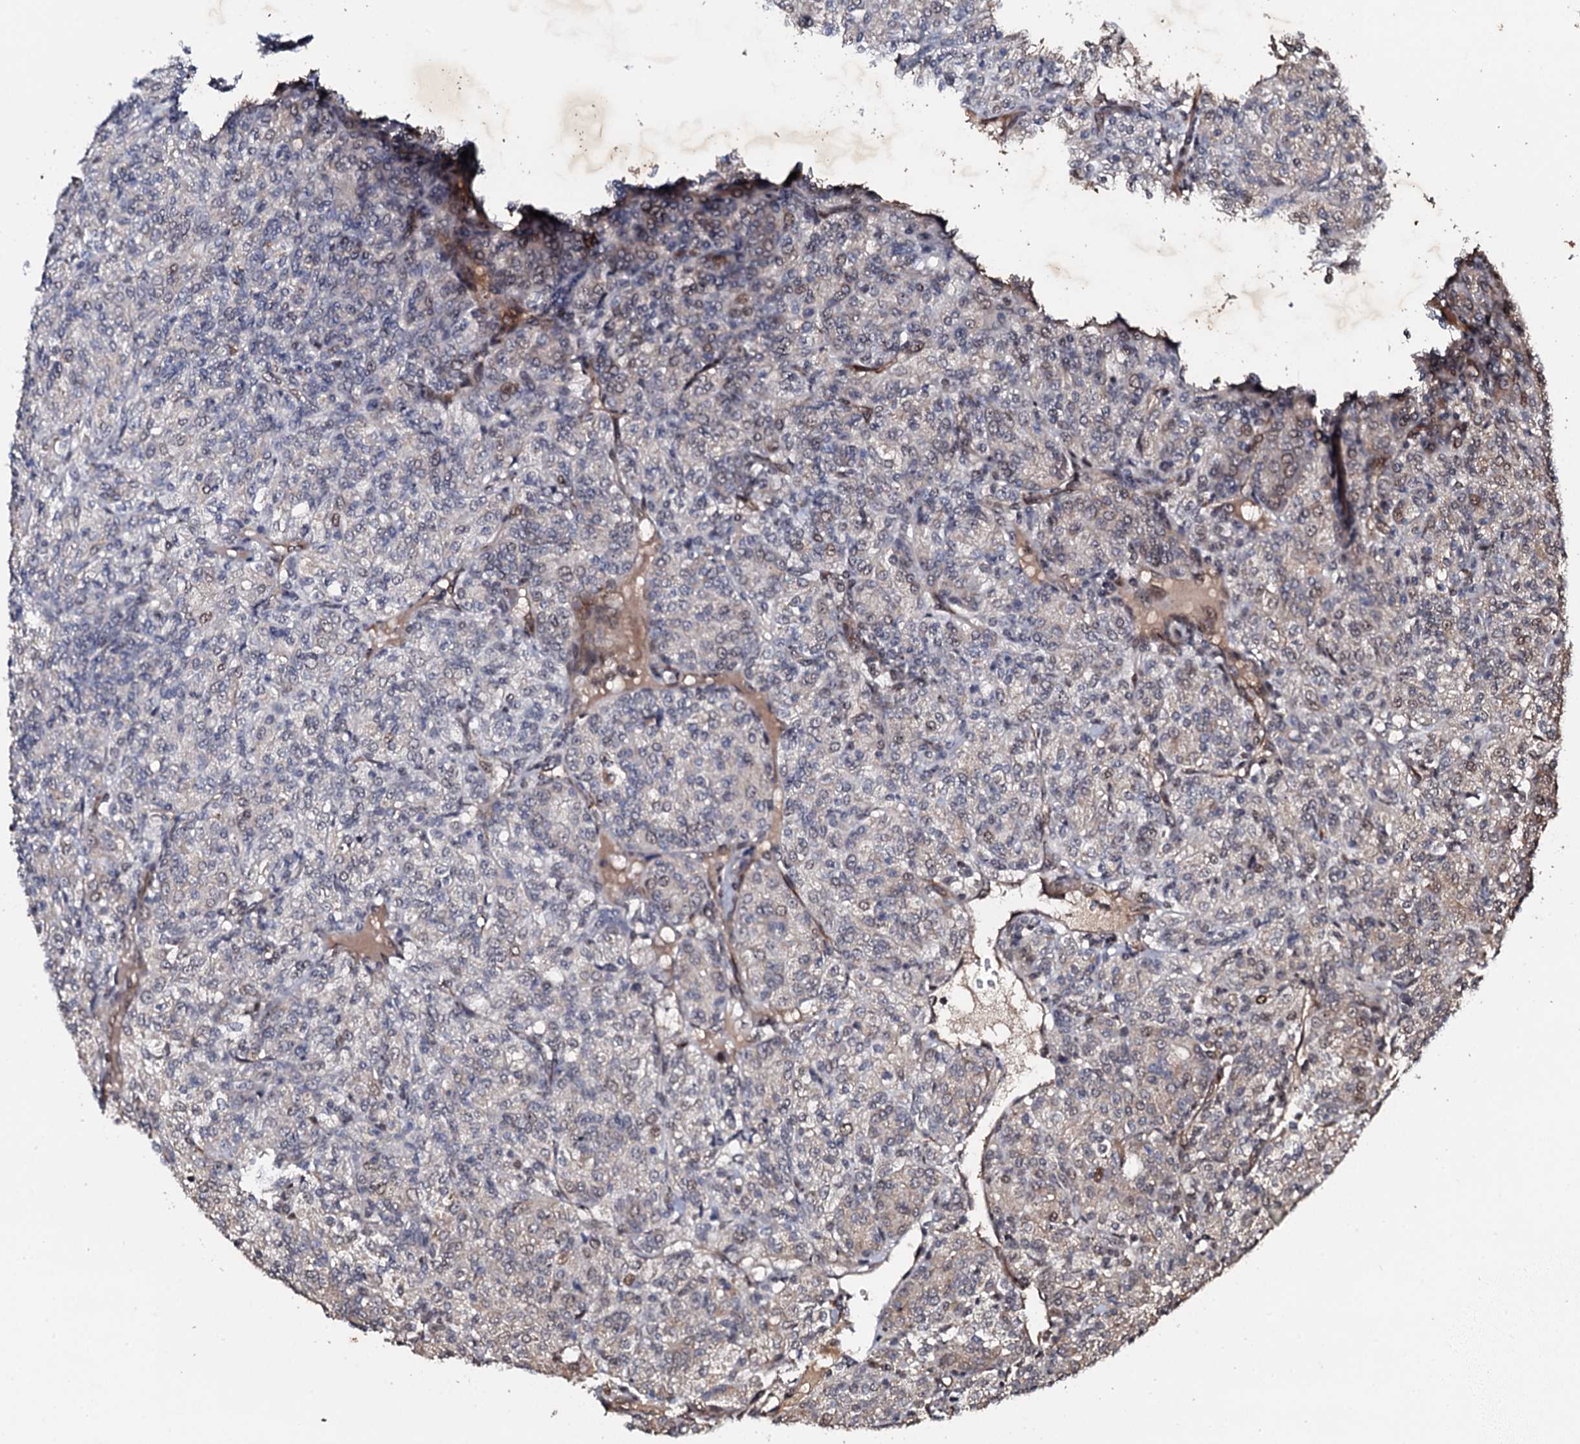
{"staining": {"intensity": "weak", "quantity": "<25%", "location": "nuclear"}, "tissue": "renal cancer", "cell_type": "Tumor cells", "image_type": "cancer", "snomed": [{"axis": "morphology", "description": "Adenocarcinoma, NOS"}, {"axis": "topography", "description": "Kidney"}], "caption": "The photomicrograph displays no staining of tumor cells in renal adenocarcinoma.", "gene": "FAM111A", "patient": {"sex": "male", "age": 77}}